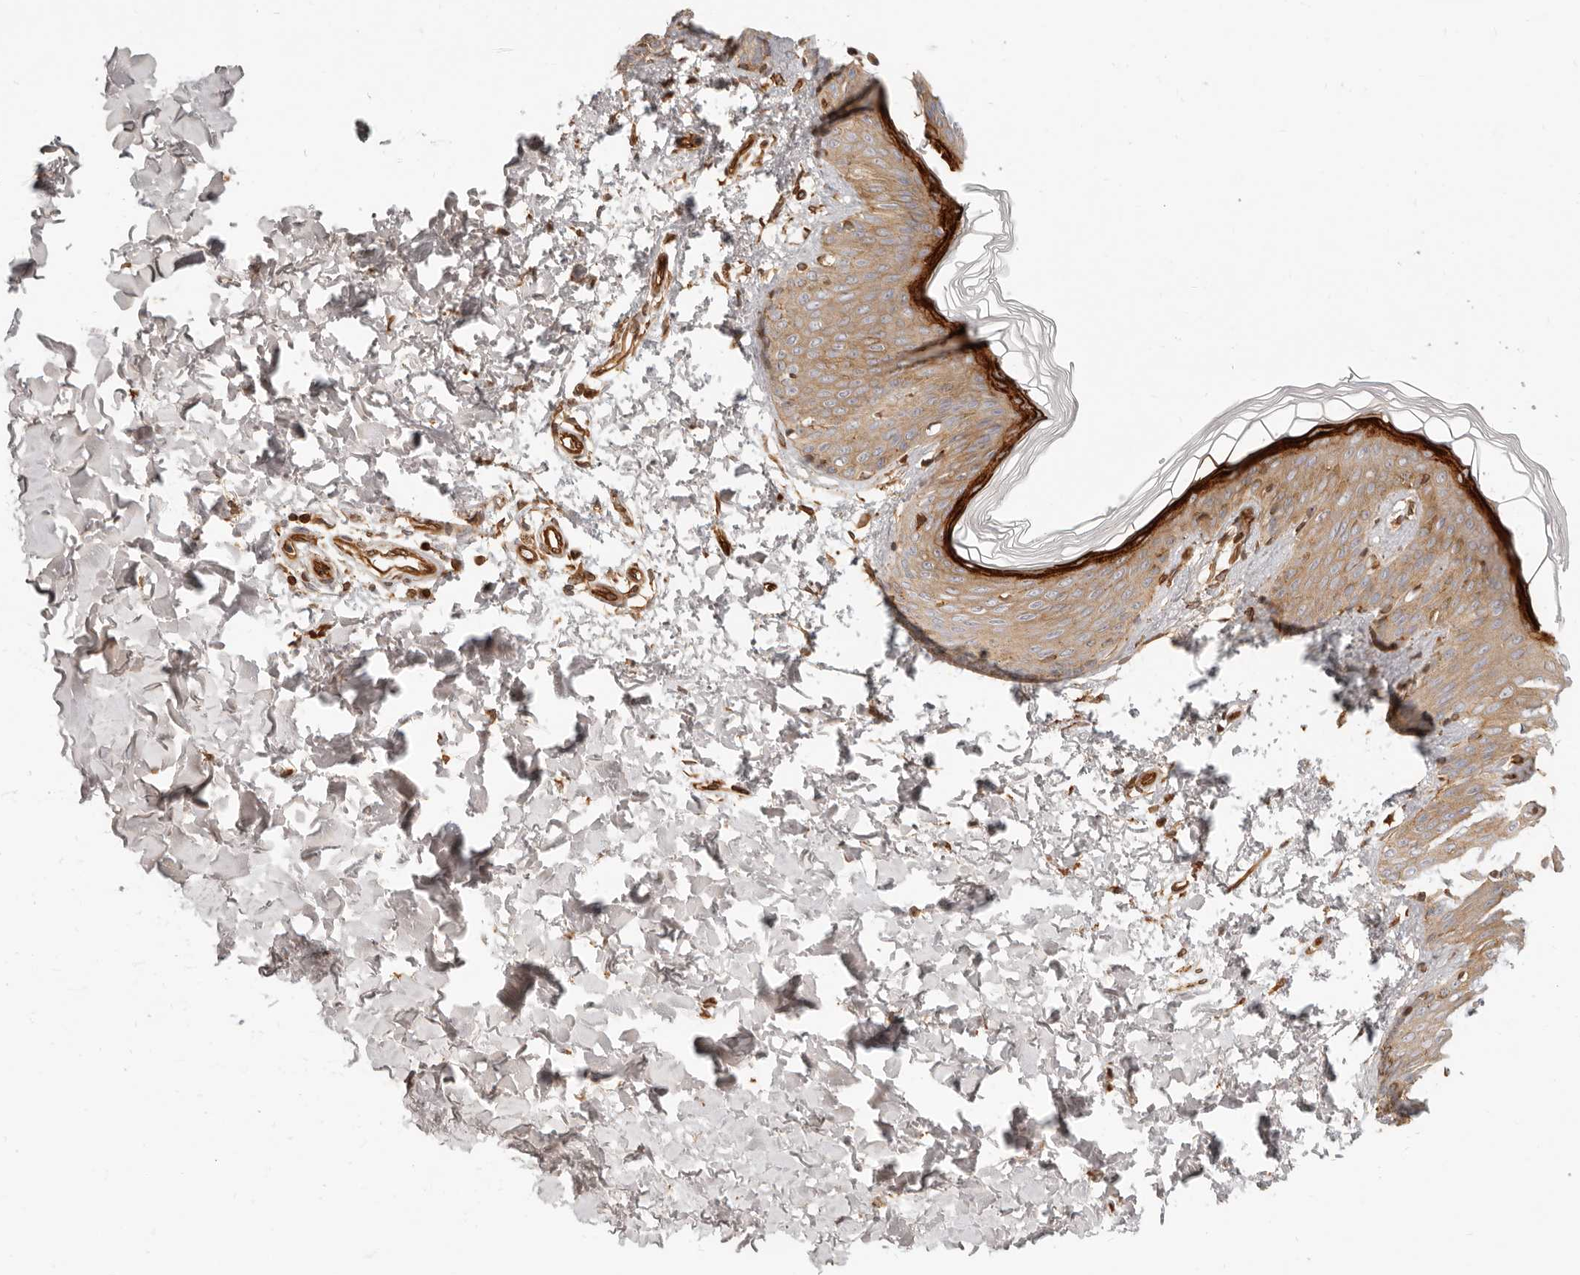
{"staining": {"intensity": "moderate", "quantity": ">75%", "location": "cytoplasmic/membranous"}, "tissue": "skin", "cell_type": "Fibroblasts", "image_type": "normal", "snomed": [{"axis": "morphology", "description": "Normal tissue, NOS"}, {"axis": "morphology", "description": "Neoplasm, benign, NOS"}, {"axis": "topography", "description": "Skin"}, {"axis": "topography", "description": "Soft tissue"}], "caption": "Immunohistochemistry (IHC) of unremarkable human skin shows medium levels of moderate cytoplasmic/membranous staining in approximately >75% of fibroblasts.", "gene": "UFSP1", "patient": {"sex": "male", "age": 26}}